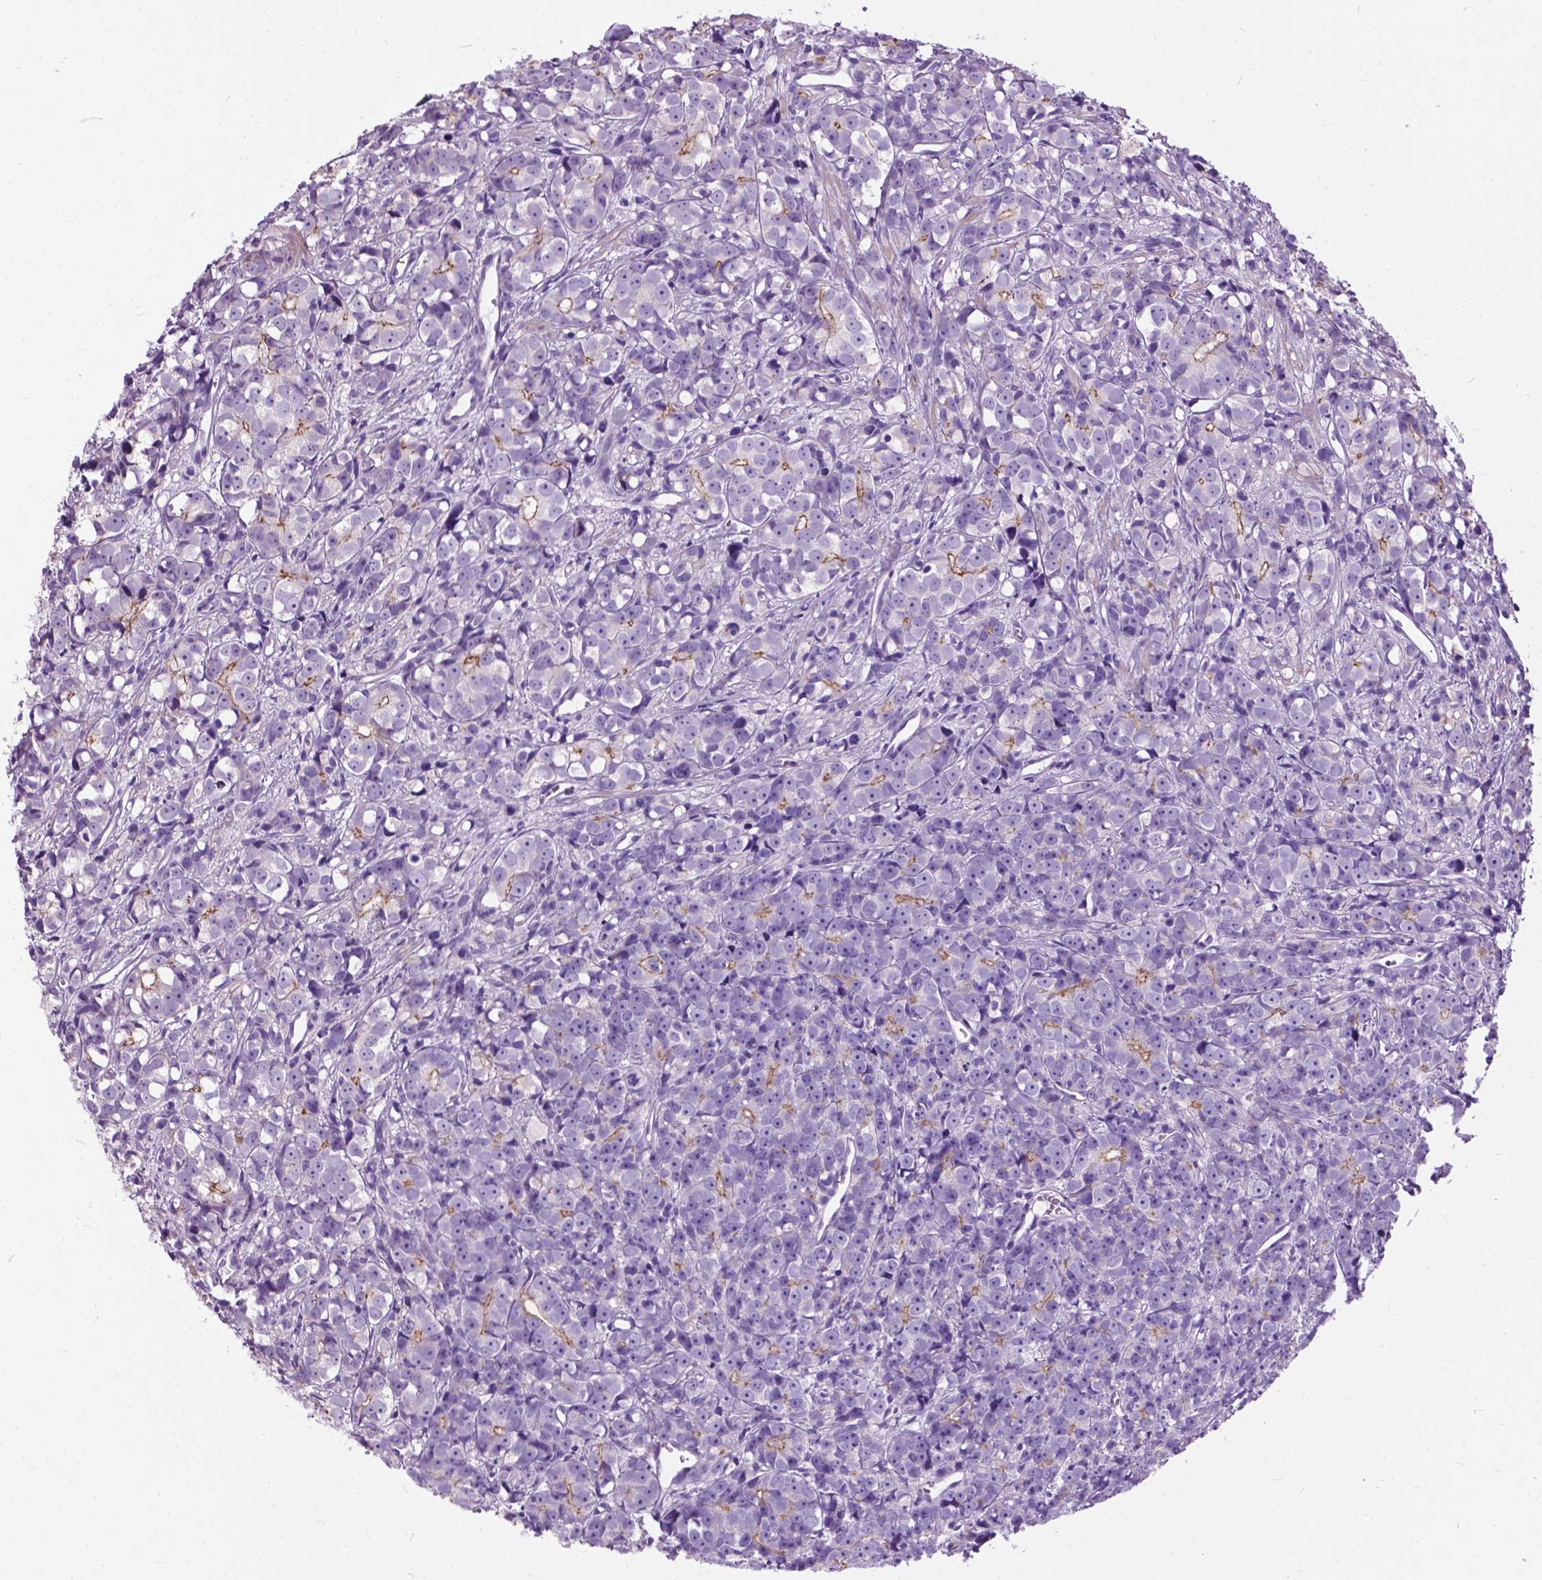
{"staining": {"intensity": "moderate", "quantity": "<25%", "location": "cytoplasmic/membranous"}, "tissue": "prostate cancer", "cell_type": "Tumor cells", "image_type": "cancer", "snomed": [{"axis": "morphology", "description": "Adenocarcinoma, High grade"}, {"axis": "topography", "description": "Prostate"}], "caption": "Moderate cytoplasmic/membranous protein positivity is present in about <25% of tumor cells in prostate cancer. (DAB (3,3'-diaminobenzidine) IHC with brightfield microscopy, high magnification).", "gene": "PRR35", "patient": {"sex": "male", "age": 77}}